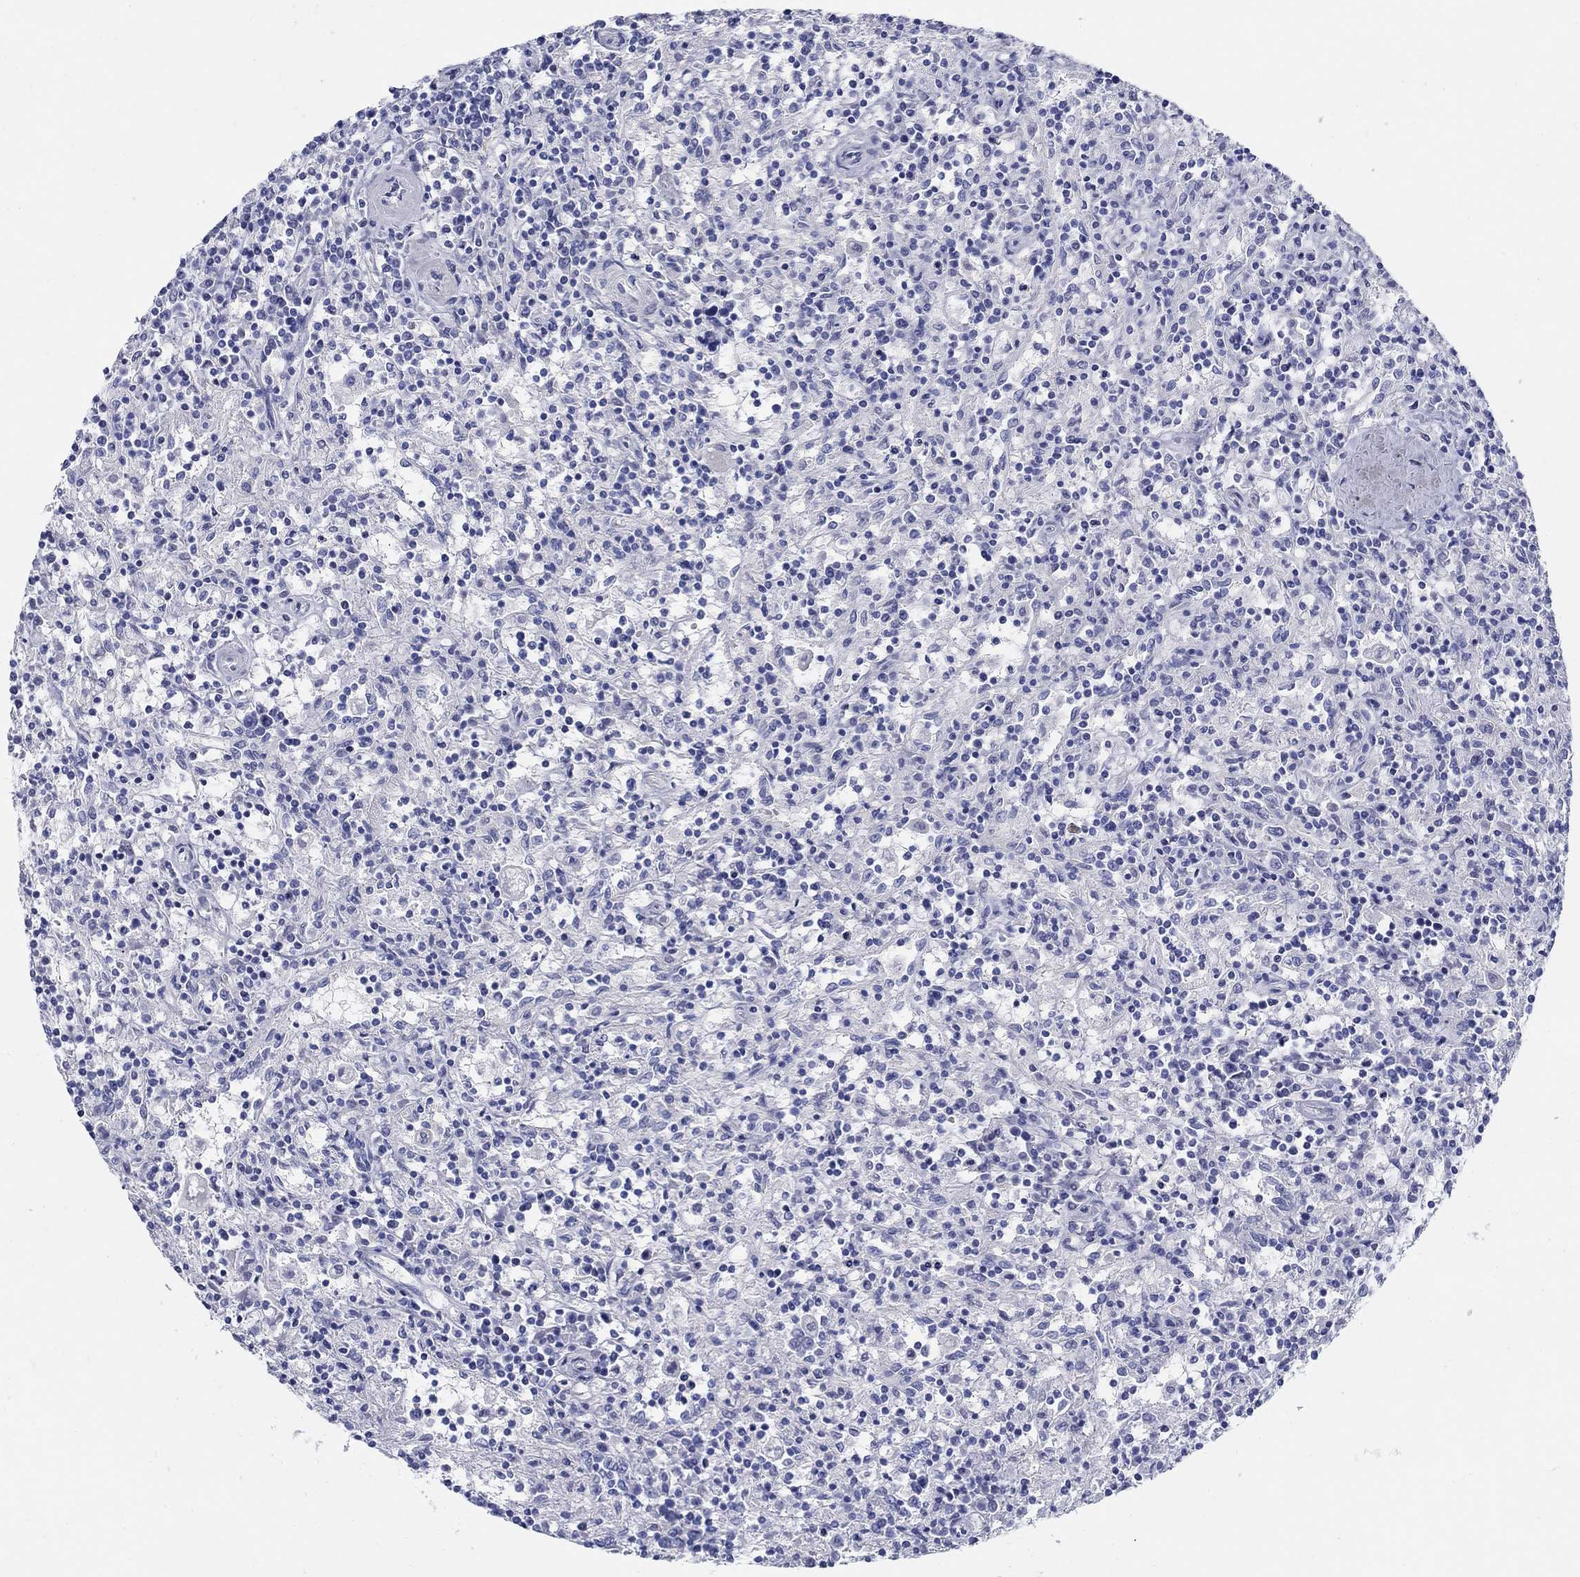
{"staining": {"intensity": "negative", "quantity": "none", "location": "none"}, "tissue": "lymphoma", "cell_type": "Tumor cells", "image_type": "cancer", "snomed": [{"axis": "morphology", "description": "Malignant lymphoma, non-Hodgkin's type, Low grade"}, {"axis": "topography", "description": "Spleen"}], "caption": "The immunohistochemistry (IHC) image has no significant staining in tumor cells of malignant lymphoma, non-Hodgkin's type (low-grade) tissue.", "gene": "CRYGS", "patient": {"sex": "male", "age": 62}}